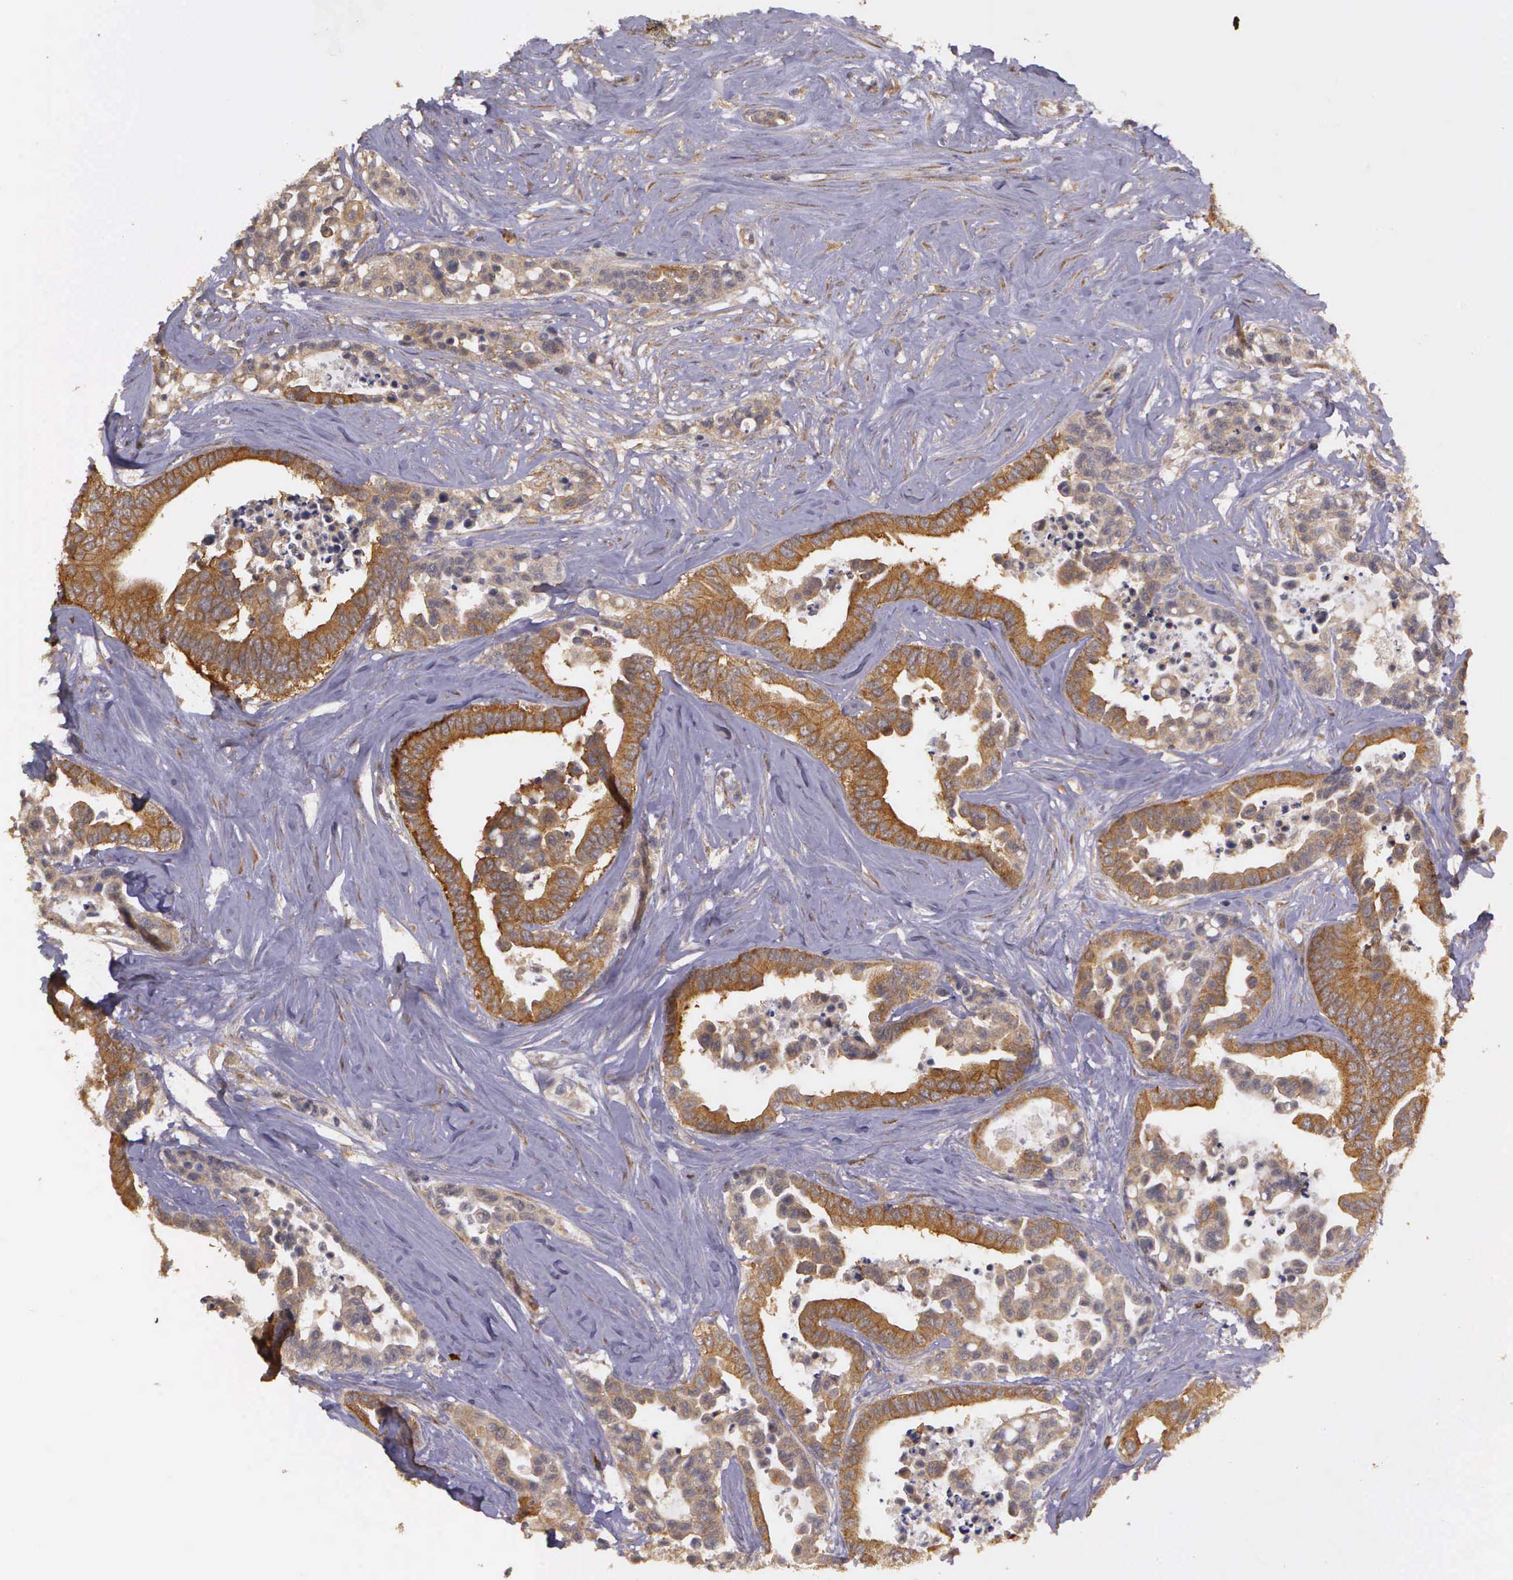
{"staining": {"intensity": "strong", "quantity": ">75%", "location": "cytoplasmic/membranous"}, "tissue": "colorectal cancer", "cell_type": "Tumor cells", "image_type": "cancer", "snomed": [{"axis": "morphology", "description": "Adenocarcinoma, NOS"}, {"axis": "topography", "description": "Colon"}], "caption": "Protein staining demonstrates strong cytoplasmic/membranous staining in approximately >75% of tumor cells in colorectal cancer.", "gene": "EIF5", "patient": {"sex": "male", "age": 82}}